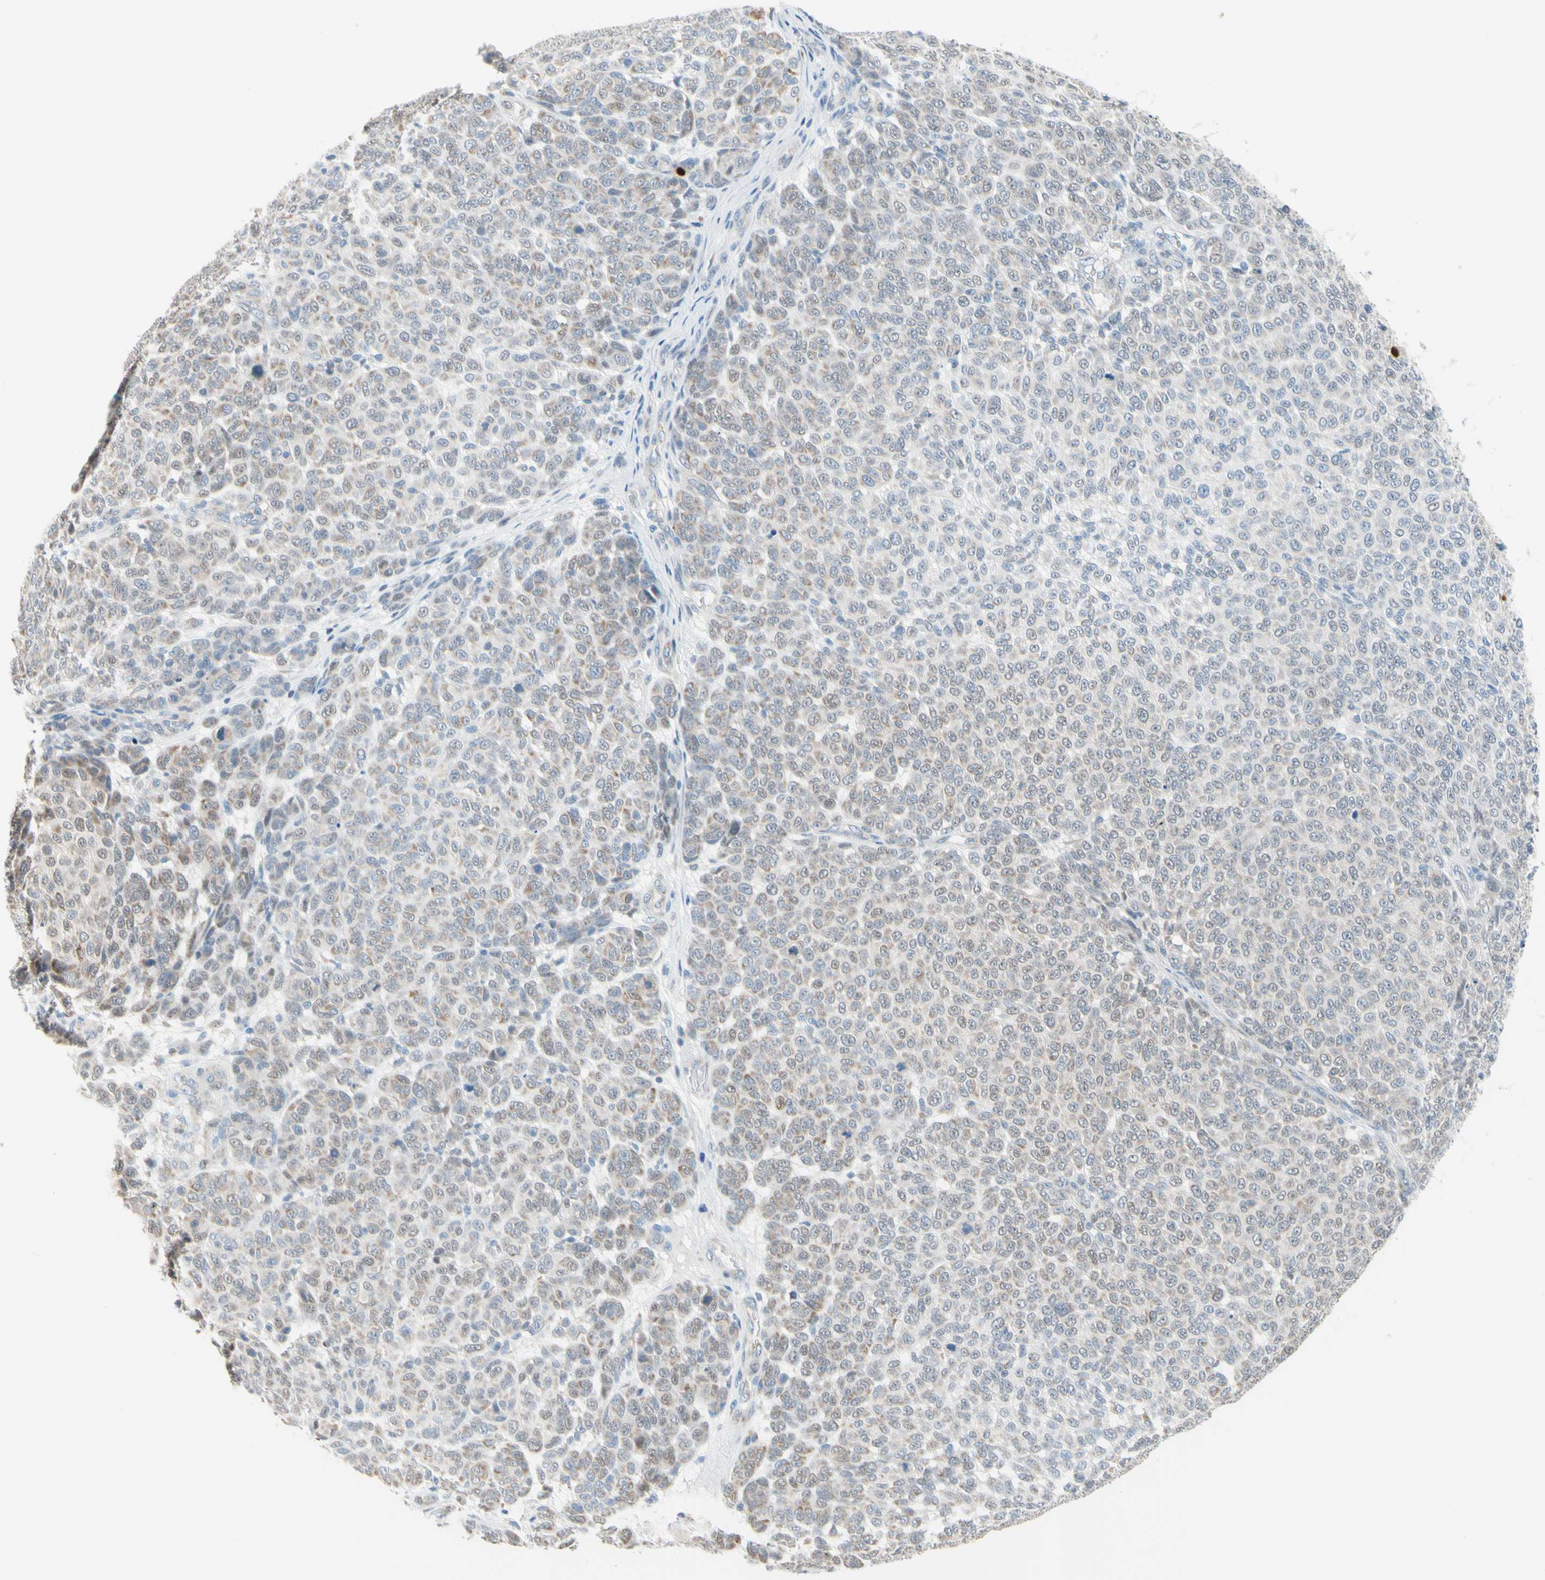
{"staining": {"intensity": "weak", "quantity": "25%-75%", "location": "cytoplasmic/membranous"}, "tissue": "melanoma", "cell_type": "Tumor cells", "image_type": "cancer", "snomed": [{"axis": "morphology", "description": "Malignant melanoma, NOS"}, {"axis": "topography", "description": "Skin"}], "caption": "About 25%-75% of tumor cells in human melanoma exhibit weak cytoplasmic/membranous protein staining as visualized by brown immunohistochemical staining.", "gene": "MFF", "patient": {"sex": "male", "age": 59}}